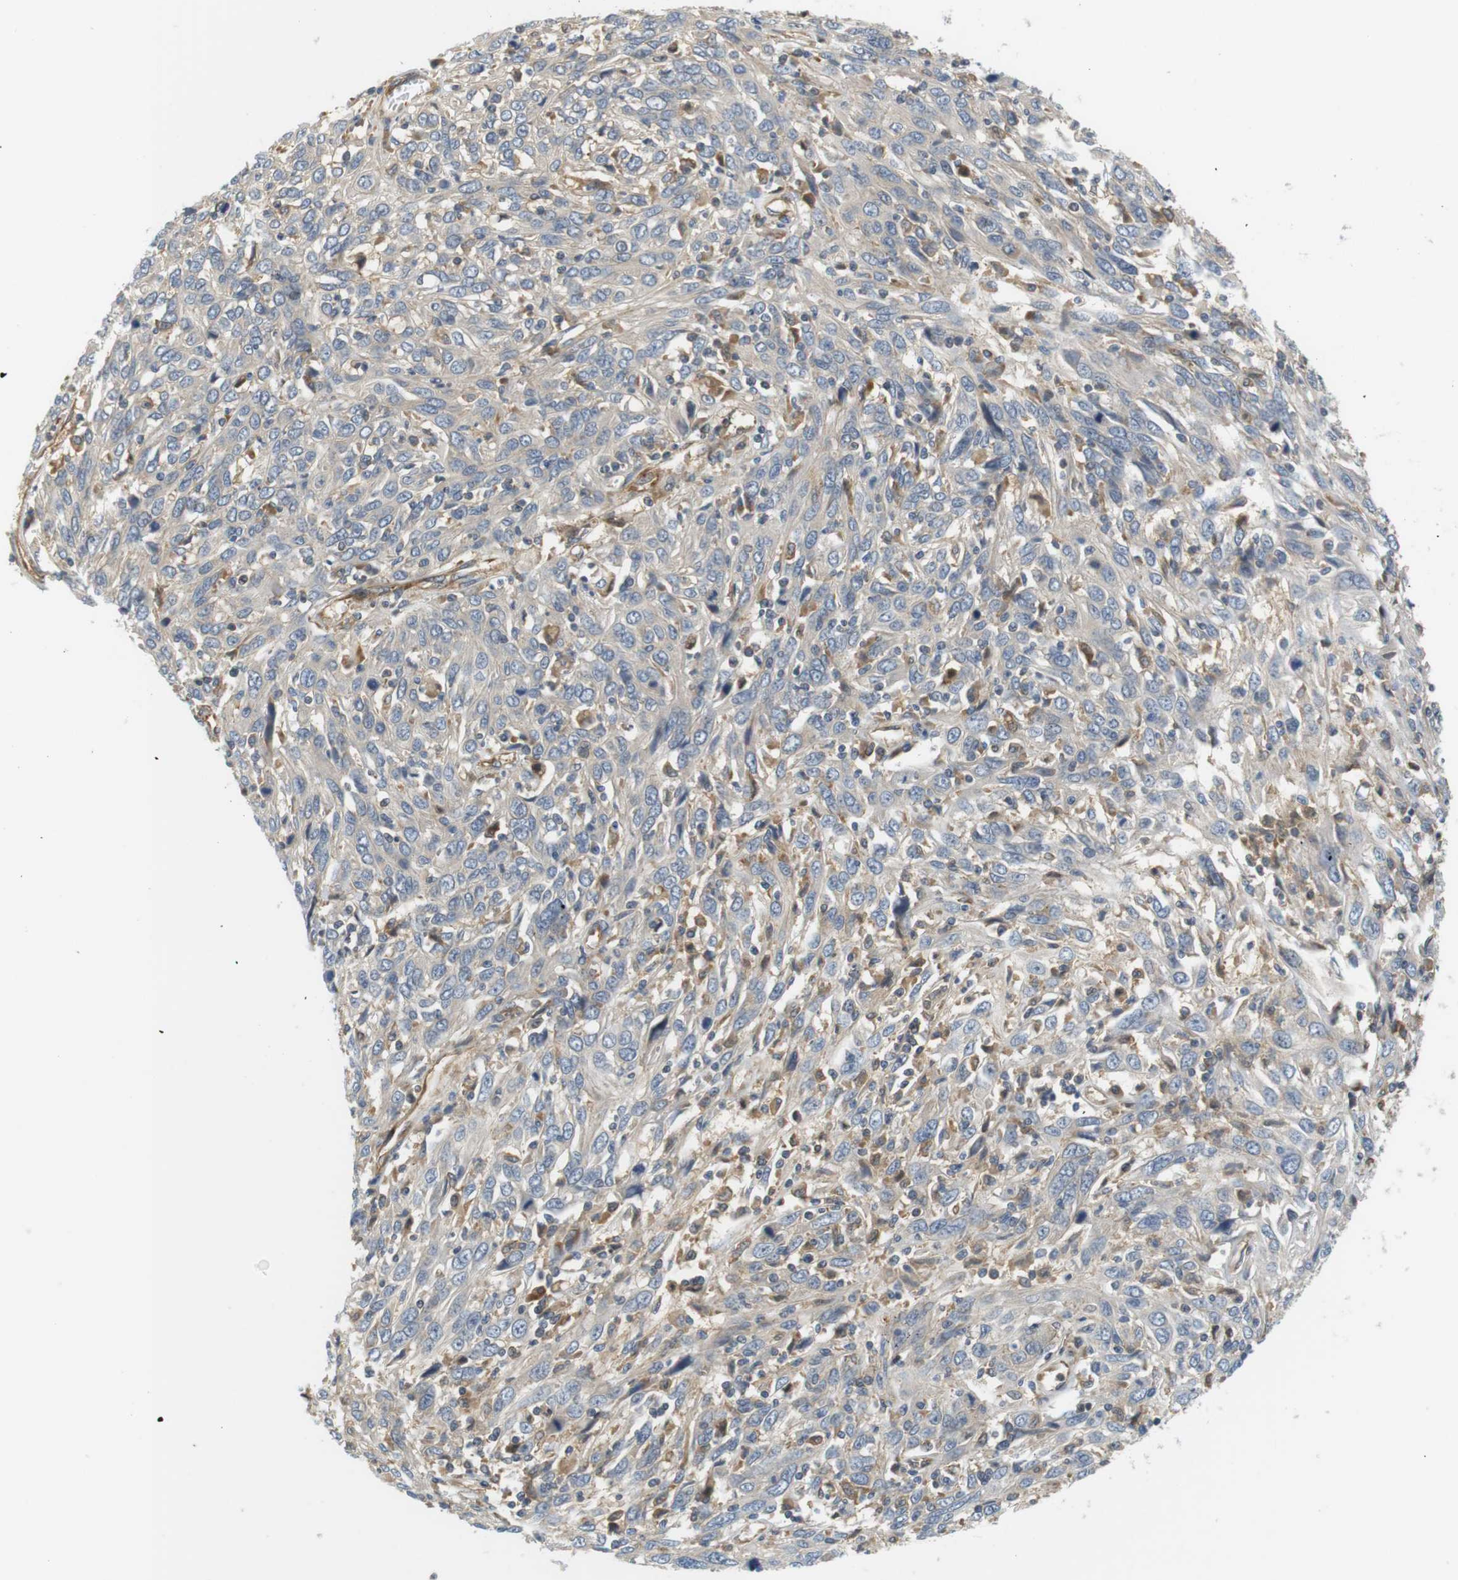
{"staining": {"intensity": "negative", "quantity": "none", "location": "none"}, "tissue": "cervical cancer", "cell_type": "Tumor cells", "image_type": "cancer", "snomed": [{"axis": "morphology", "description": "Squamous cell carcinoma, NOS"}, {"axis": "topography", "description": "Cervix"}], "caption": "Image shows no significant protein expression in tumor cells of cervical cancer.", "gene": "SH3GLB1", "patient": {"sex": "female", "age": 46}}